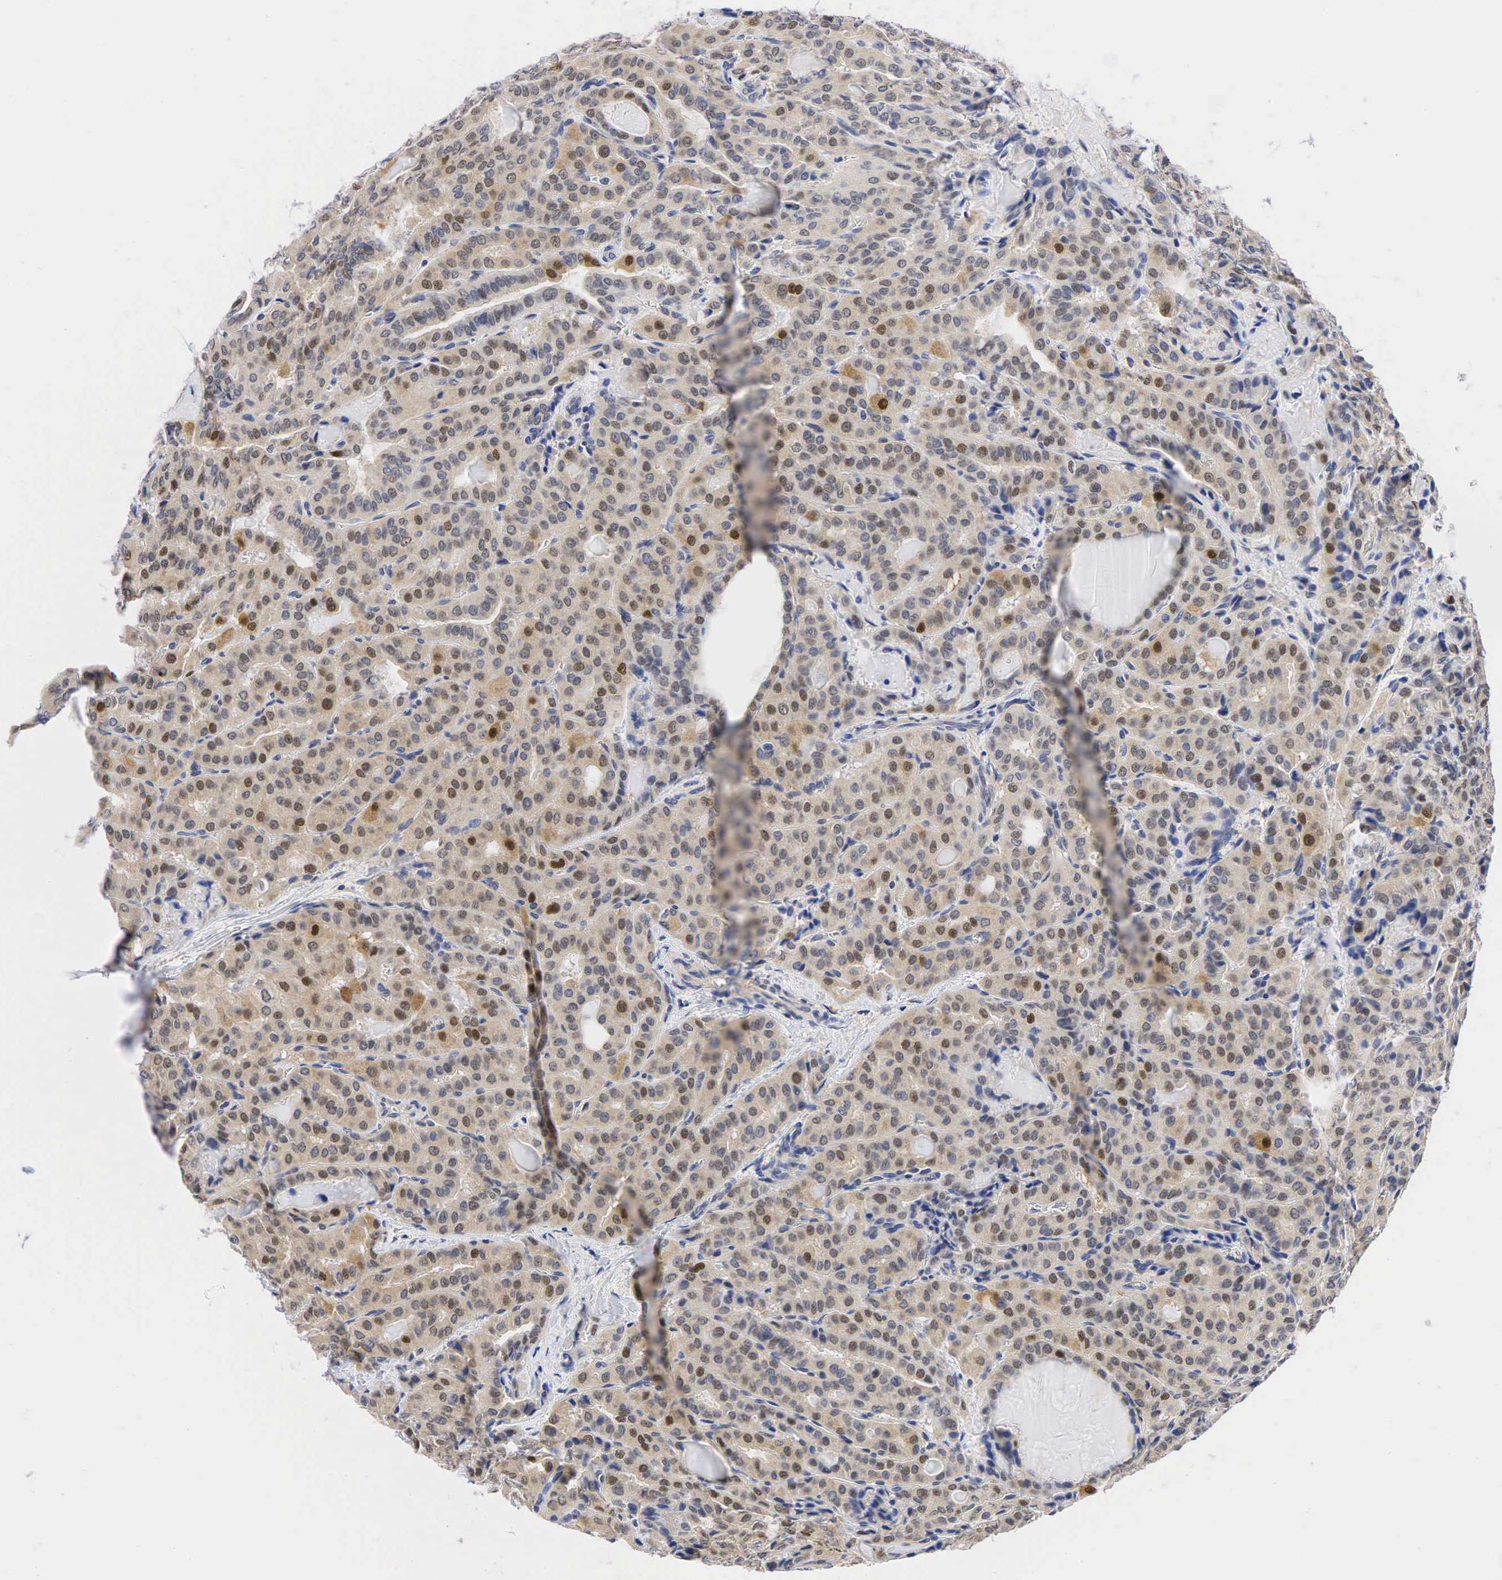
{"staining": {"intensity": "moderate", "quantity": "<25%", "location": "nuclear"}, "tissue": "thyroid cancer", "cell_type": "Tumor cells", "image_type": "cancer", "snomed": [{"axis": "morphology", "description": "Papillary adenocarcinoma, NOS"}, {"axis": "topography", "description": "Thyroid gland"}], "caption": "This micrograph displays thyroid papillary adenocarcinoma stained with immunohistochemistry to label a protein in brown. The nuclear of tumor cells show moderate positivity for the protein. Nuclei are counter-stained blue.", "gene": "CCND1", "patient": {"sex": "female", "age": 71}}